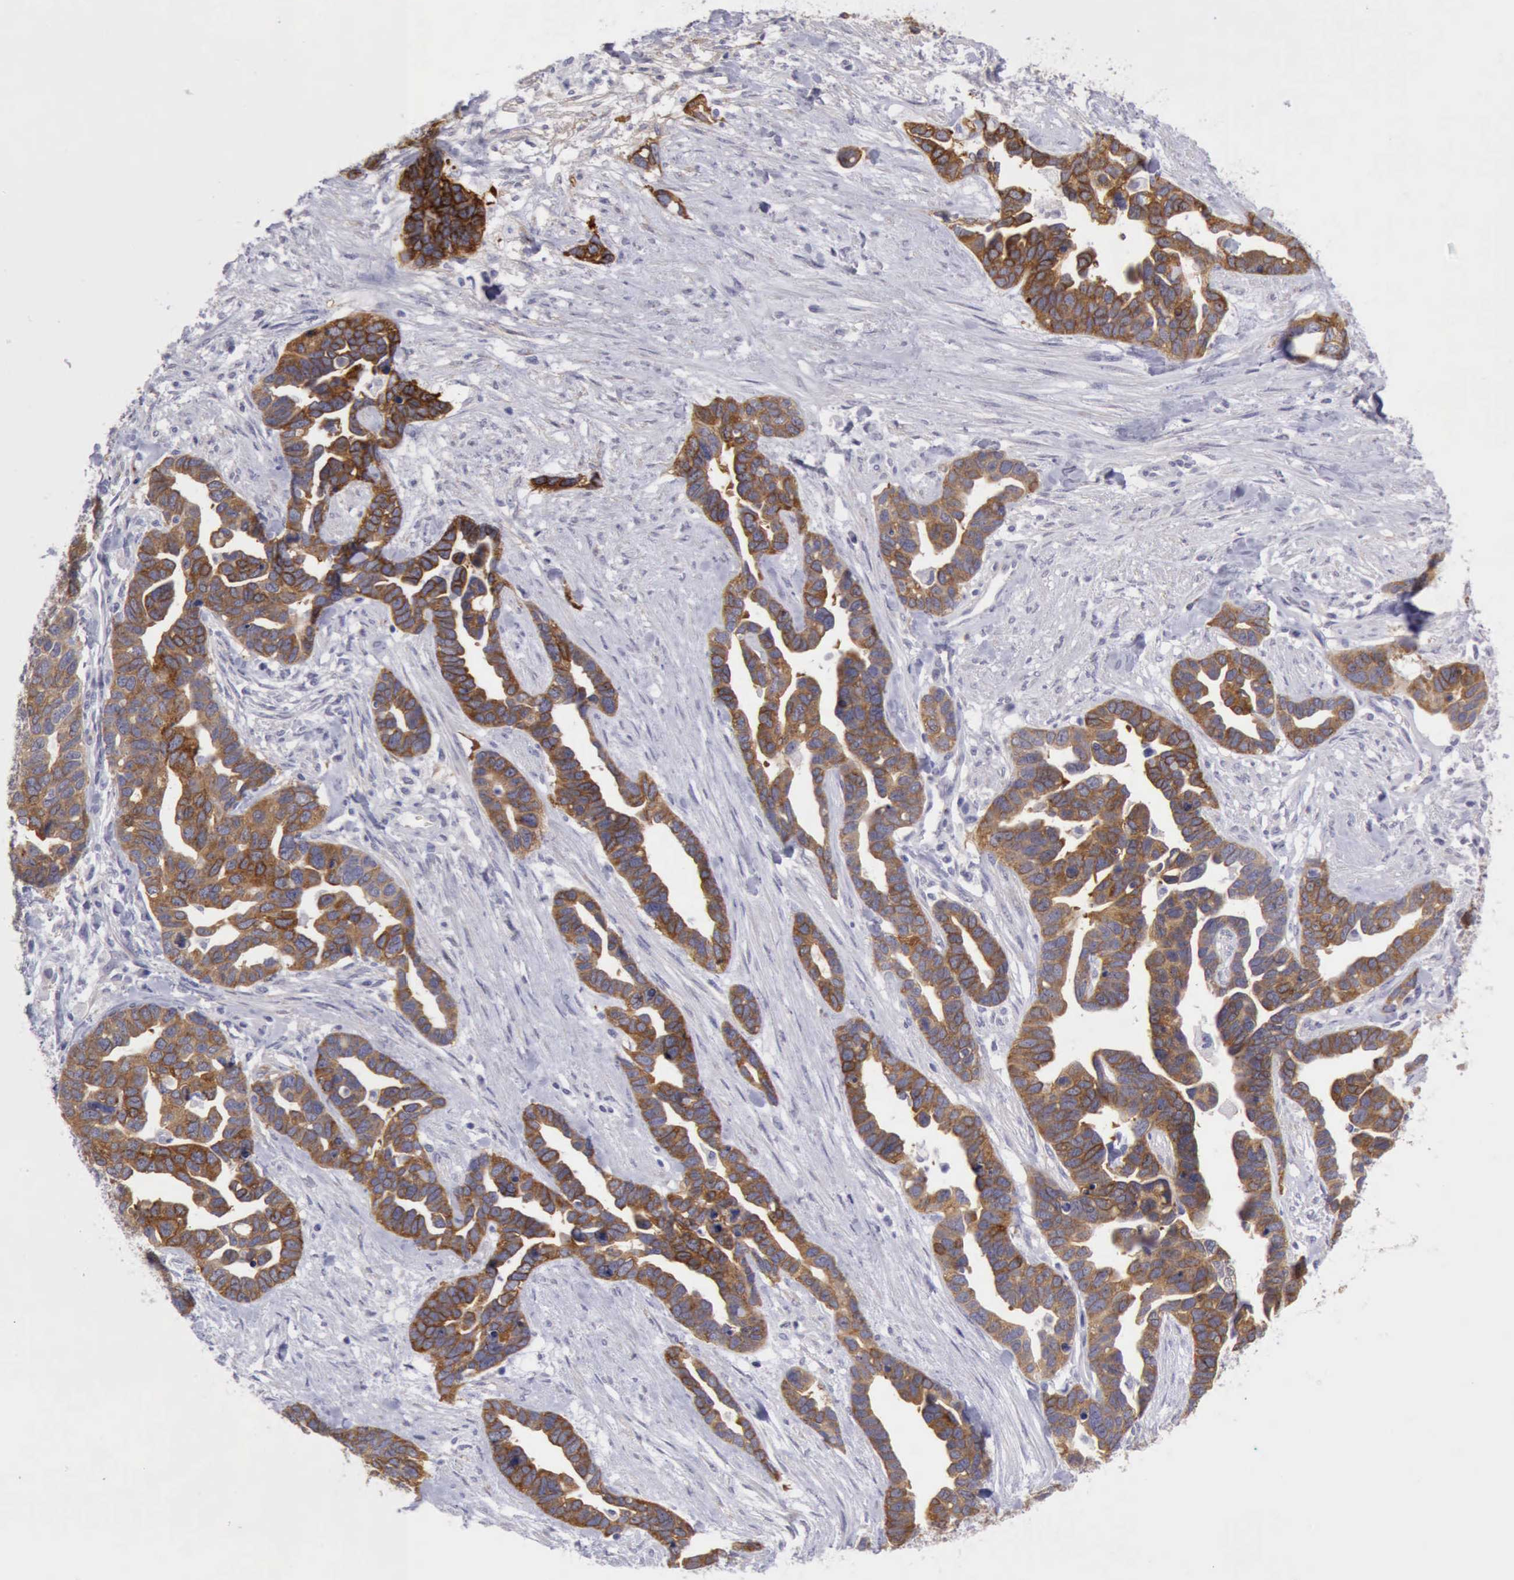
{"staining": {"intensity": "moderate", "quantity": ">75%", "location": "cytoplasmic/membranous"}, "tissue": "ovarian cancer", "cell_type": "Tumor cells", "image_type": "cancer", "snomed": [{"axis": "morphology", "description": "Cystadenocarcinoma, serous, NOS"}, {"axis": "topography", "description": "Ovary"}], "caption": "Serous cystadenocarcinoma (ovarian) was stained to show a protein in brown. There is medium levels of moderate cytoplasmic/membranous positivity in approximately >75% of tumor cells. Immunohistochemistry (ihc) stains the protein in brown and the nuclei are stained blue.", "gene": "TFRC", "patient": {"sex": "female", "age": 54}}